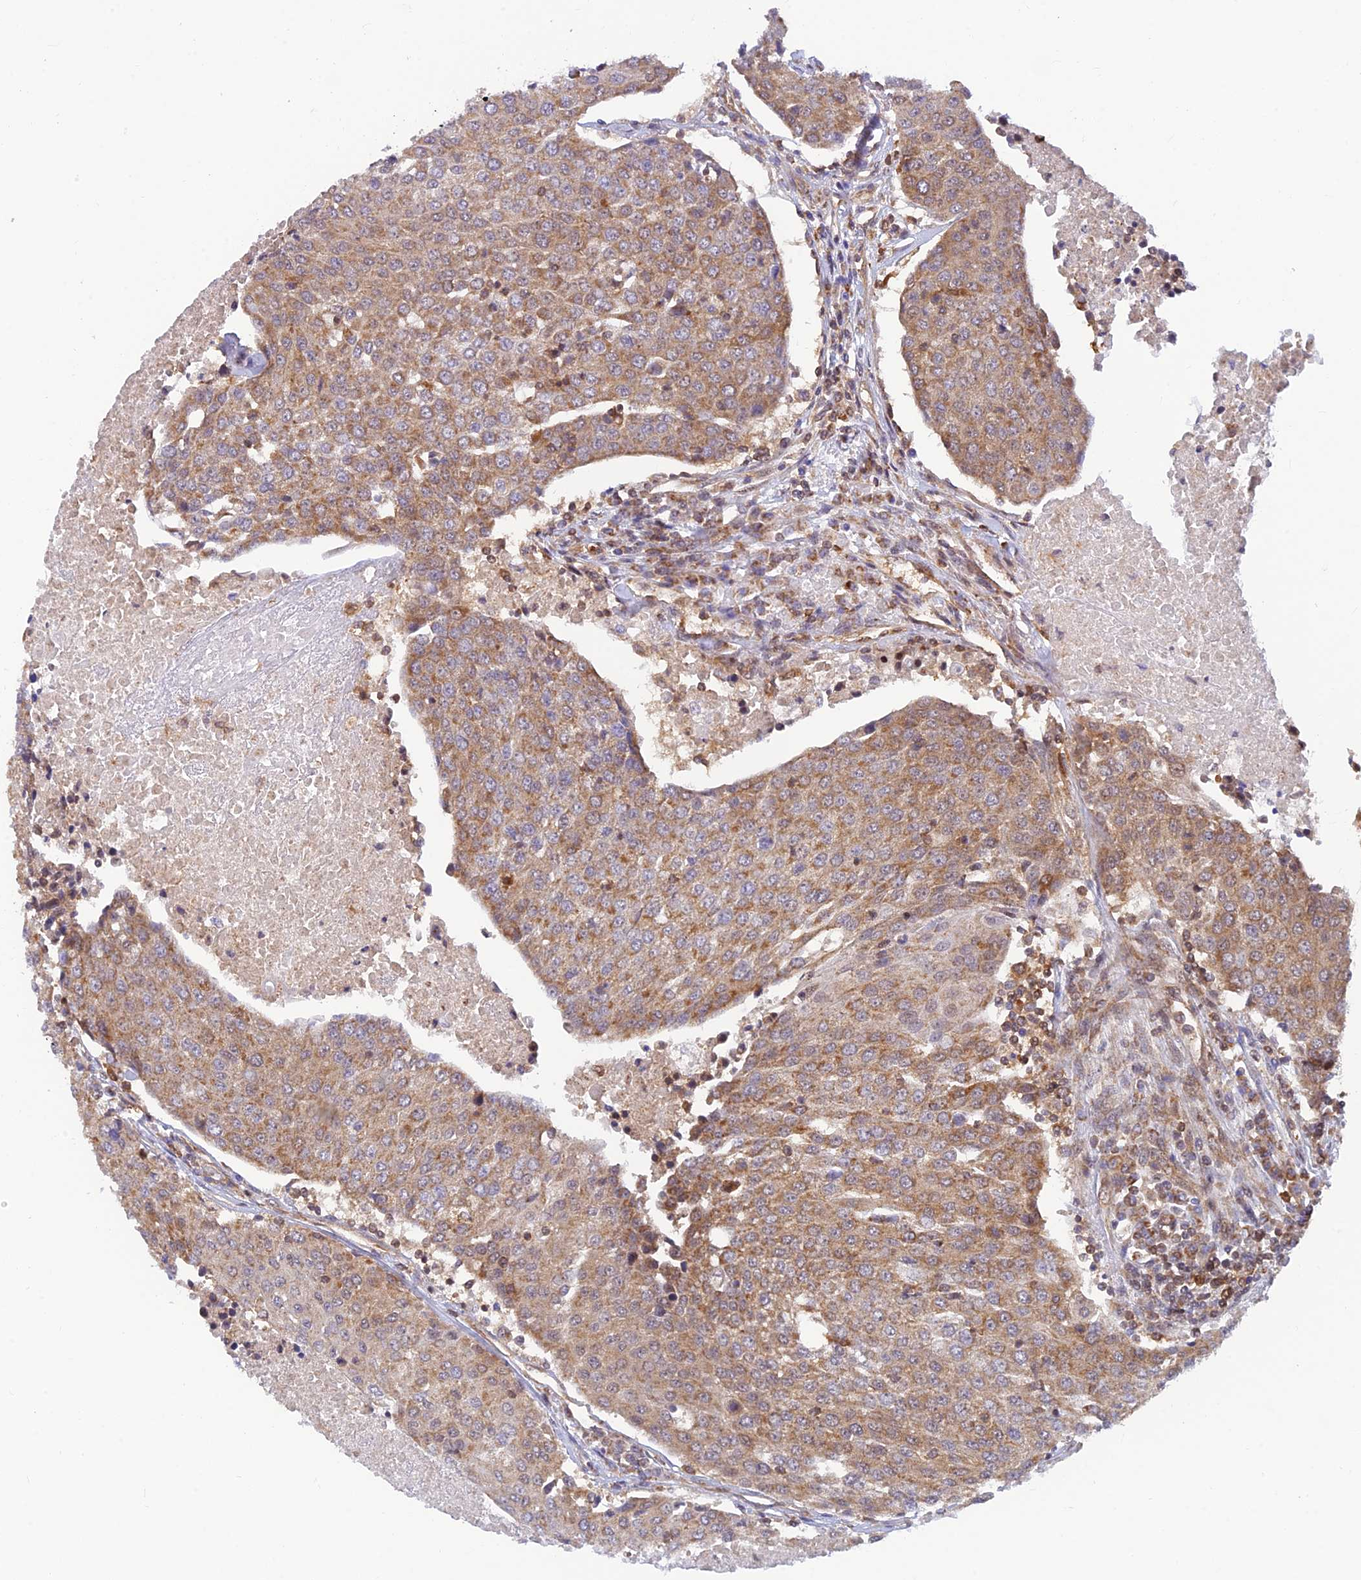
{"staining": {"intensity": "moderate", "quantity": ">75%", "location": "cytoplasmic/membranous"}, "tissue": "urothelial cancer", "cell_type": "Tumor cells", "image_type": "cancer", "snomed": [{"axis": "morphology", "description": "Urothelial carcinoma, High grade"}, {"axis": "topography", "description": "Urinary bladder"}], "caption": "This image demonstrates urothelial carcinoma (high-grade) stained with immunohistochemistry to label a protein in brown. The cytoplasmic/membranous of tumor cells show moderate positivity for the protein. Nuclei are counter-stained blue.", "gene": "LYSMD2", "patient": {"sex": "female", "age": 85}}